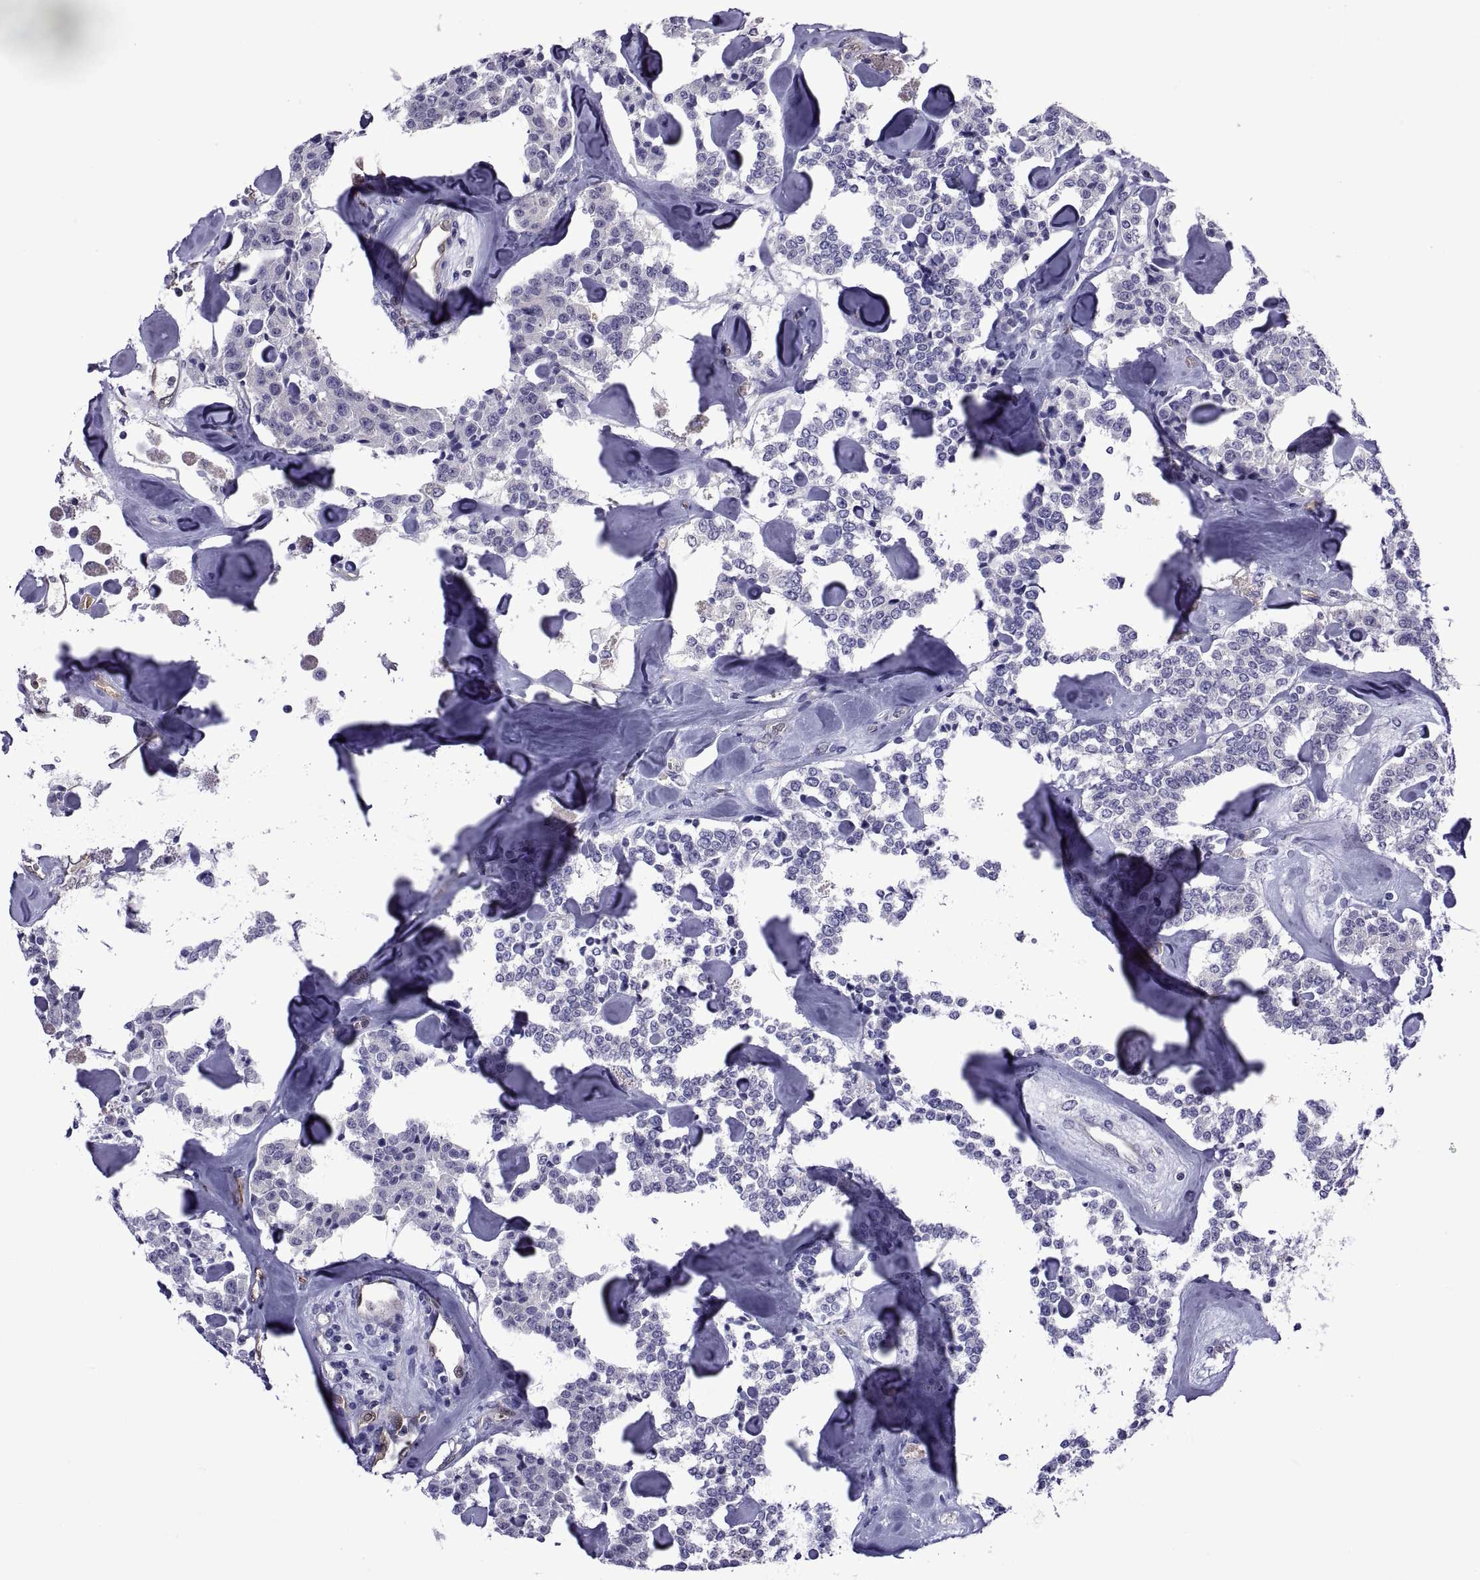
{"staining": {"intensity": "negative", "quantity": "none", "location": "none"}, "tissue": "carcinoid", "cell_type": "Tumor cells", "image_type": "cancer", "snomed": [{"axis": "morphology", "description": "Carcinoid, malignant, NOS"}, {"axis": "topography", "description": "Pancreas"}], "caption": "Immunohistochemistry histopathology image of neoplastic tissue: human carcinoid (malignant) stained with DAB (3,3'-diaminobenzidine) demonstrates no significant protein staining in tumor cells.", "gene": "LCN9", "patient": {"sex": "male", "age": 41}}